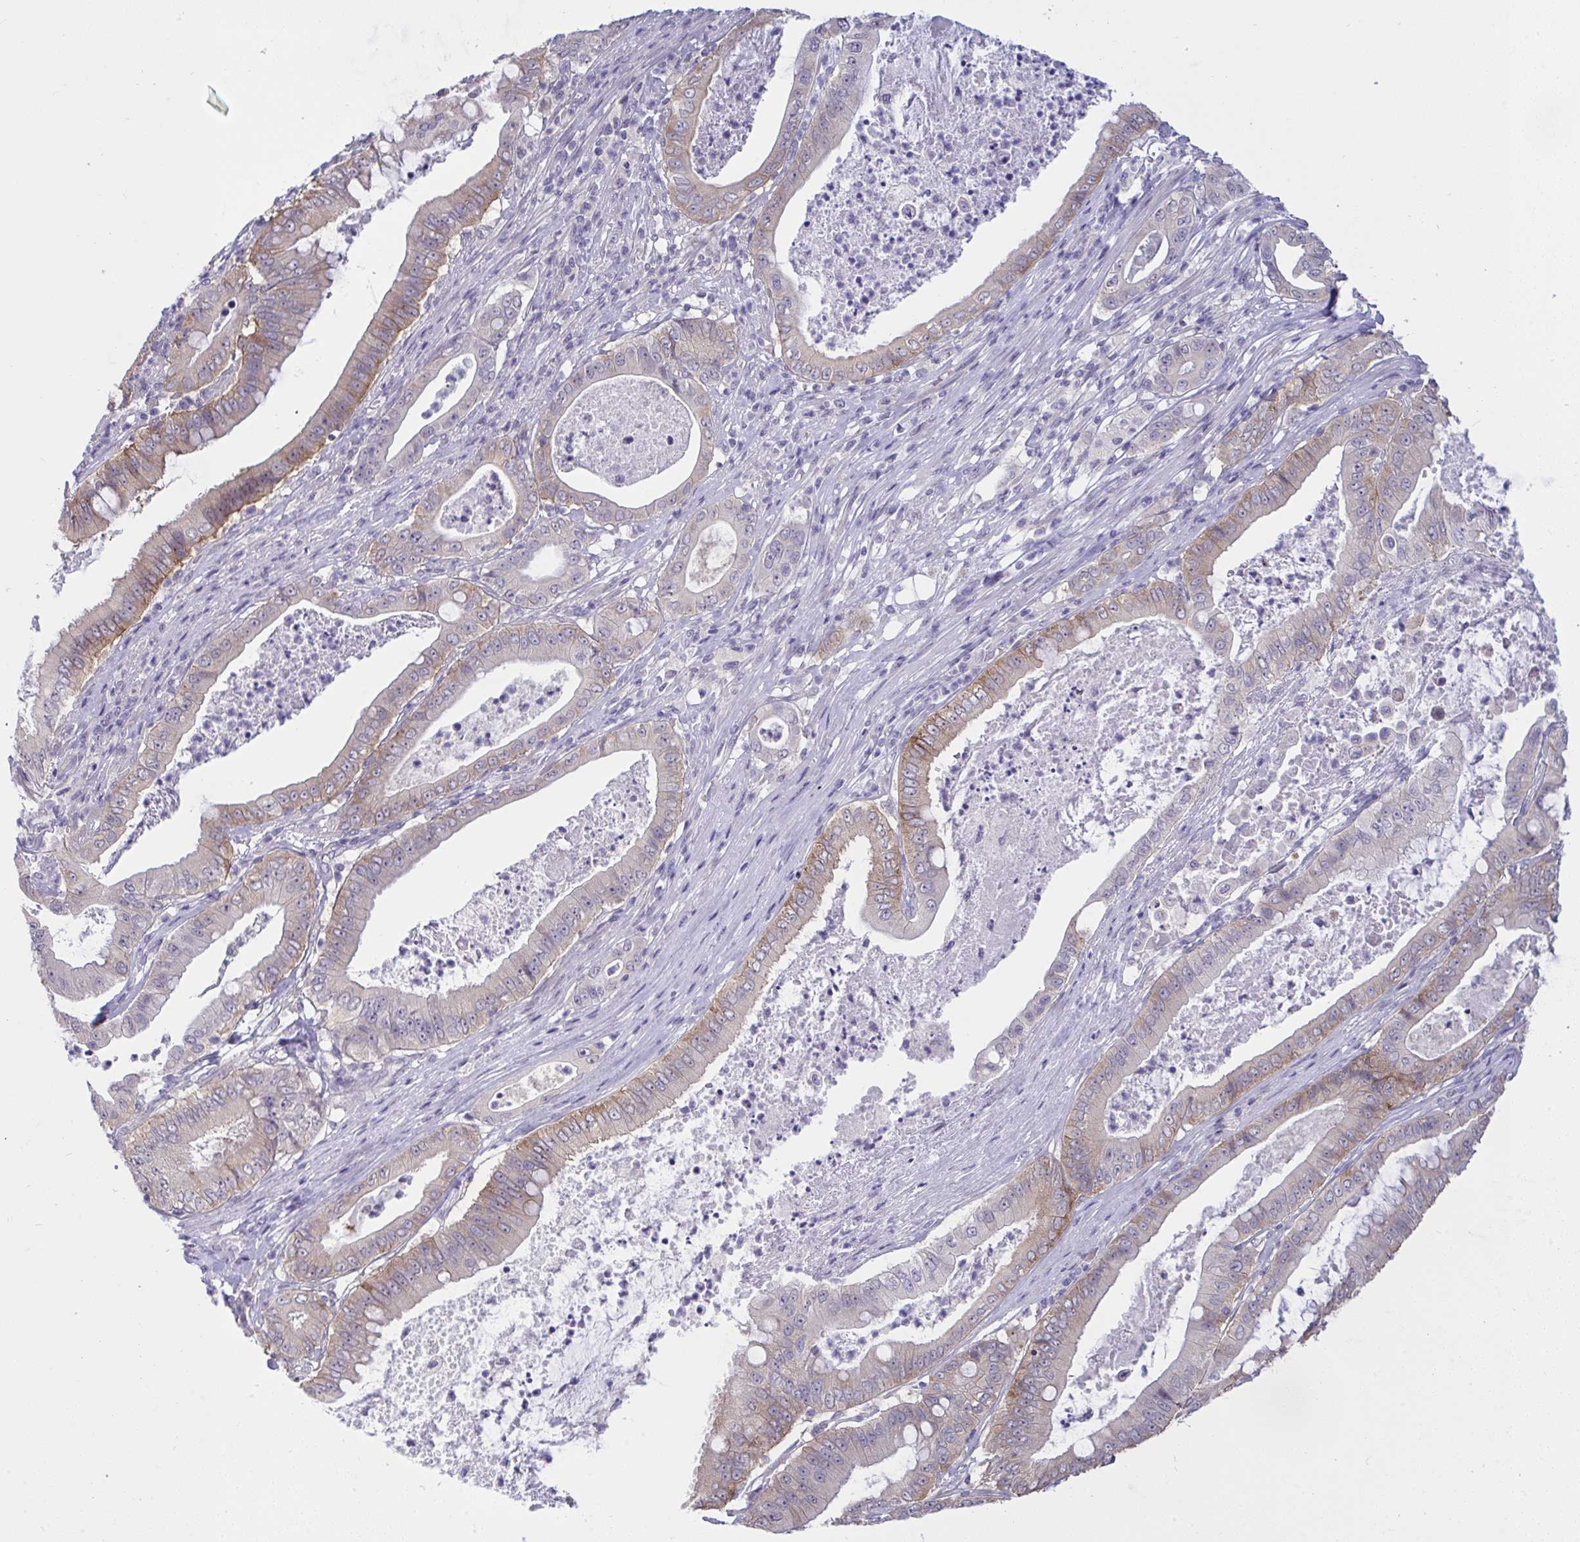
{"staining": {"intensity": "moderate", "quantity": "25%-75%", "location": "cytoplasmic/membranous"}, "tissue": "pancreatic cancer", "cell_type": "Tumor cells", "image_type": "cancer", "snomed": [{"axis": "morphology", "description": "Adenocarcinoma, NOS"}, {"axis": "topography", "description": "Pancreas"}], "caption": "Moderate cytoplasmic/membranous expression for a protein is present in approximately 25%-75% of tumor cells of adenocarcinoma (pancreatic) using immunohistochemistry.", "gene": "TMEM41A", "patient": {"sex": "male", "age": 71}}